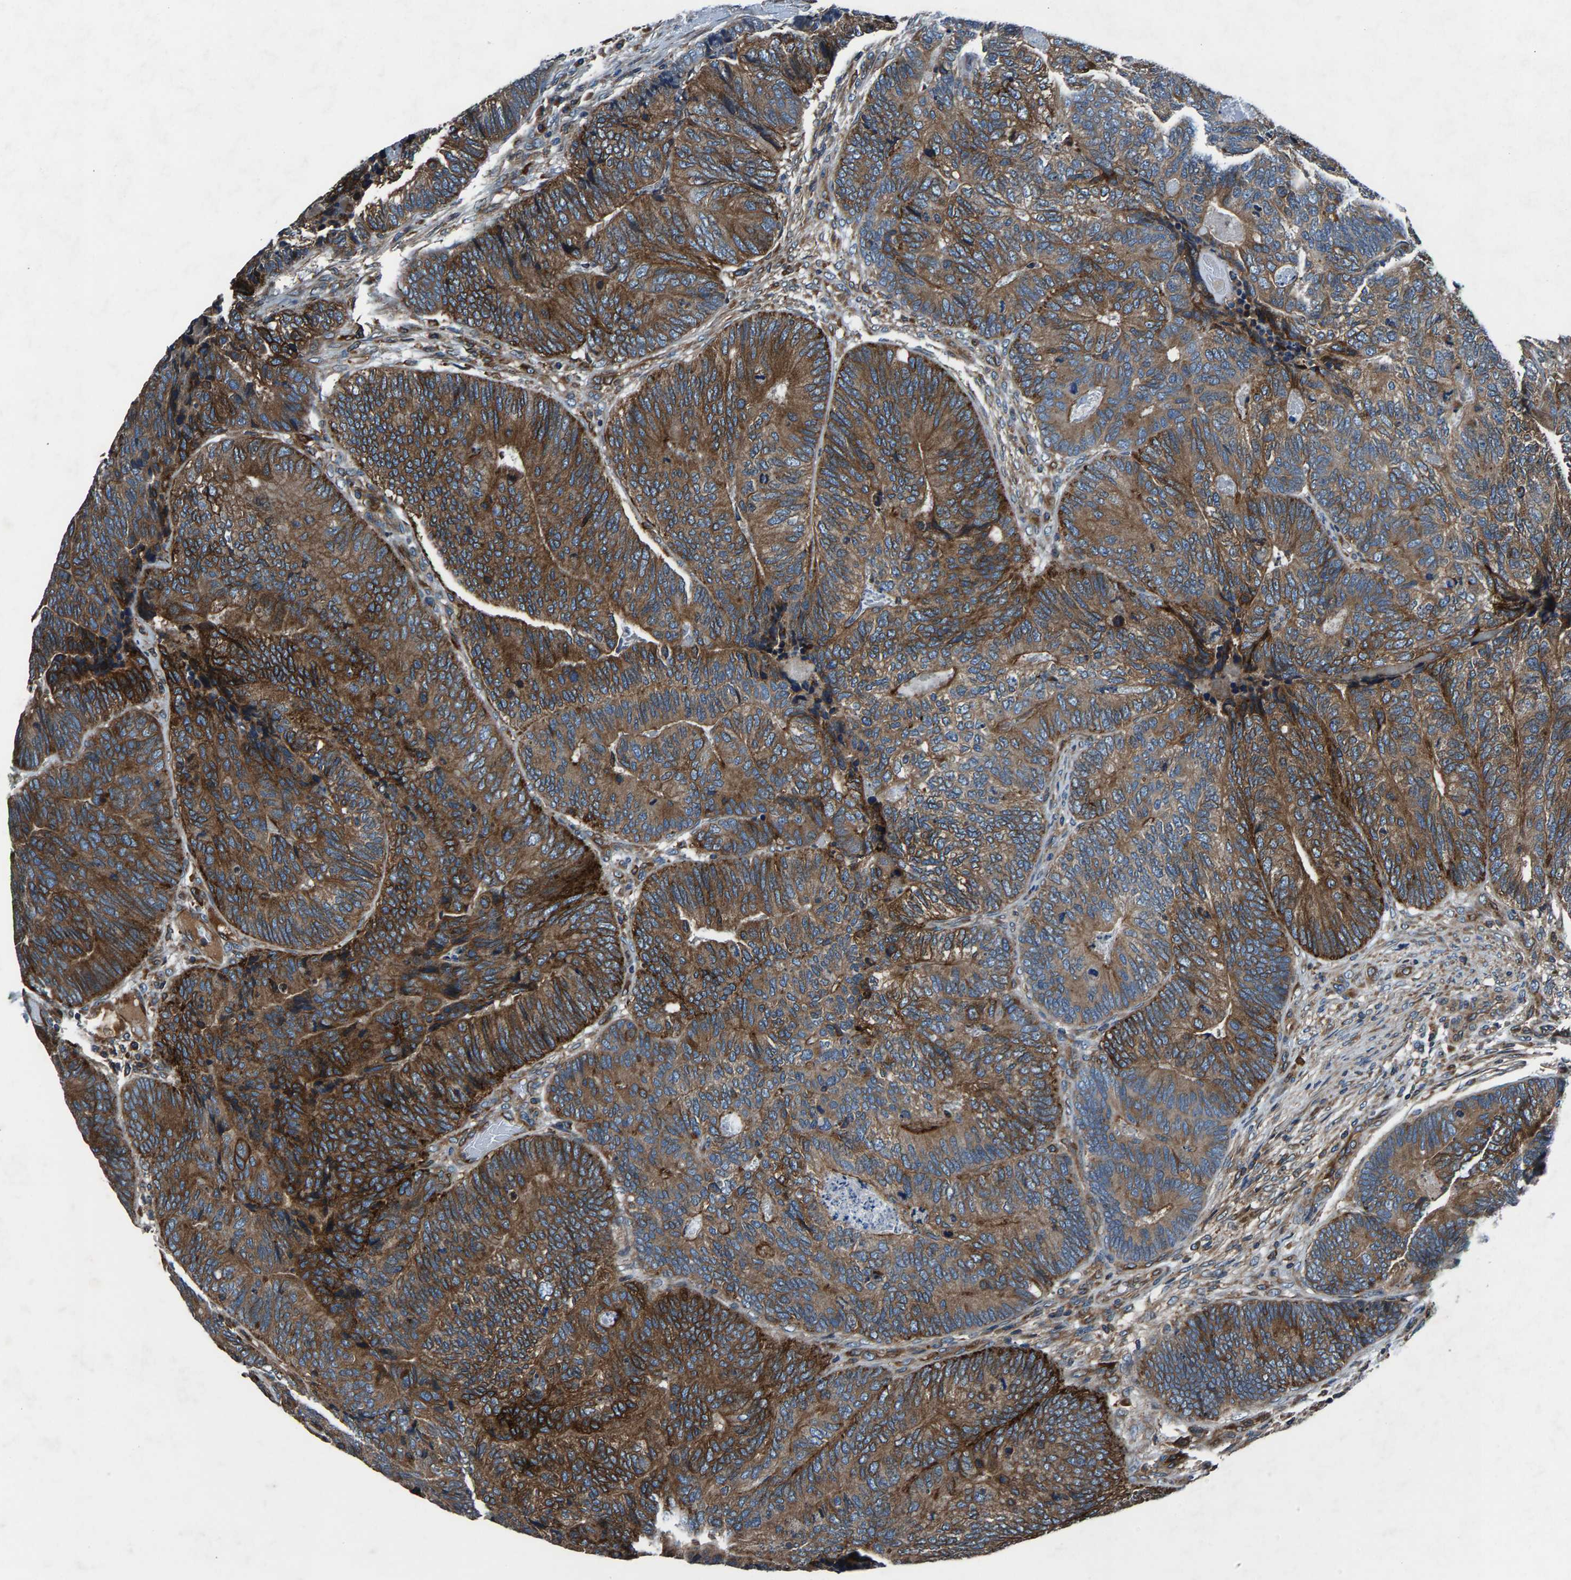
{"staining": {"intensity": "moderate", "quantity": ">75%", "location": "cytoplasmic/membranous"}, "tissue": "colorectal cancer", "cell_type": "Tumor cells", "image_type": "cancer", "snomed": [{"axis": "morphology", "description": "Adenocarcinoma, NOS"}, {"axis": "topography", "description": "Colon"}], "caption": "Immunohistochemistry of human colorectal cancer (adenocarcinoma) exhibits medium levels of moderate cytoplasmic/membranous expression in approximately >75% of tumor cells.", "gene": "LPCAT1", "patient": {"sex": "female", "age": 67}}